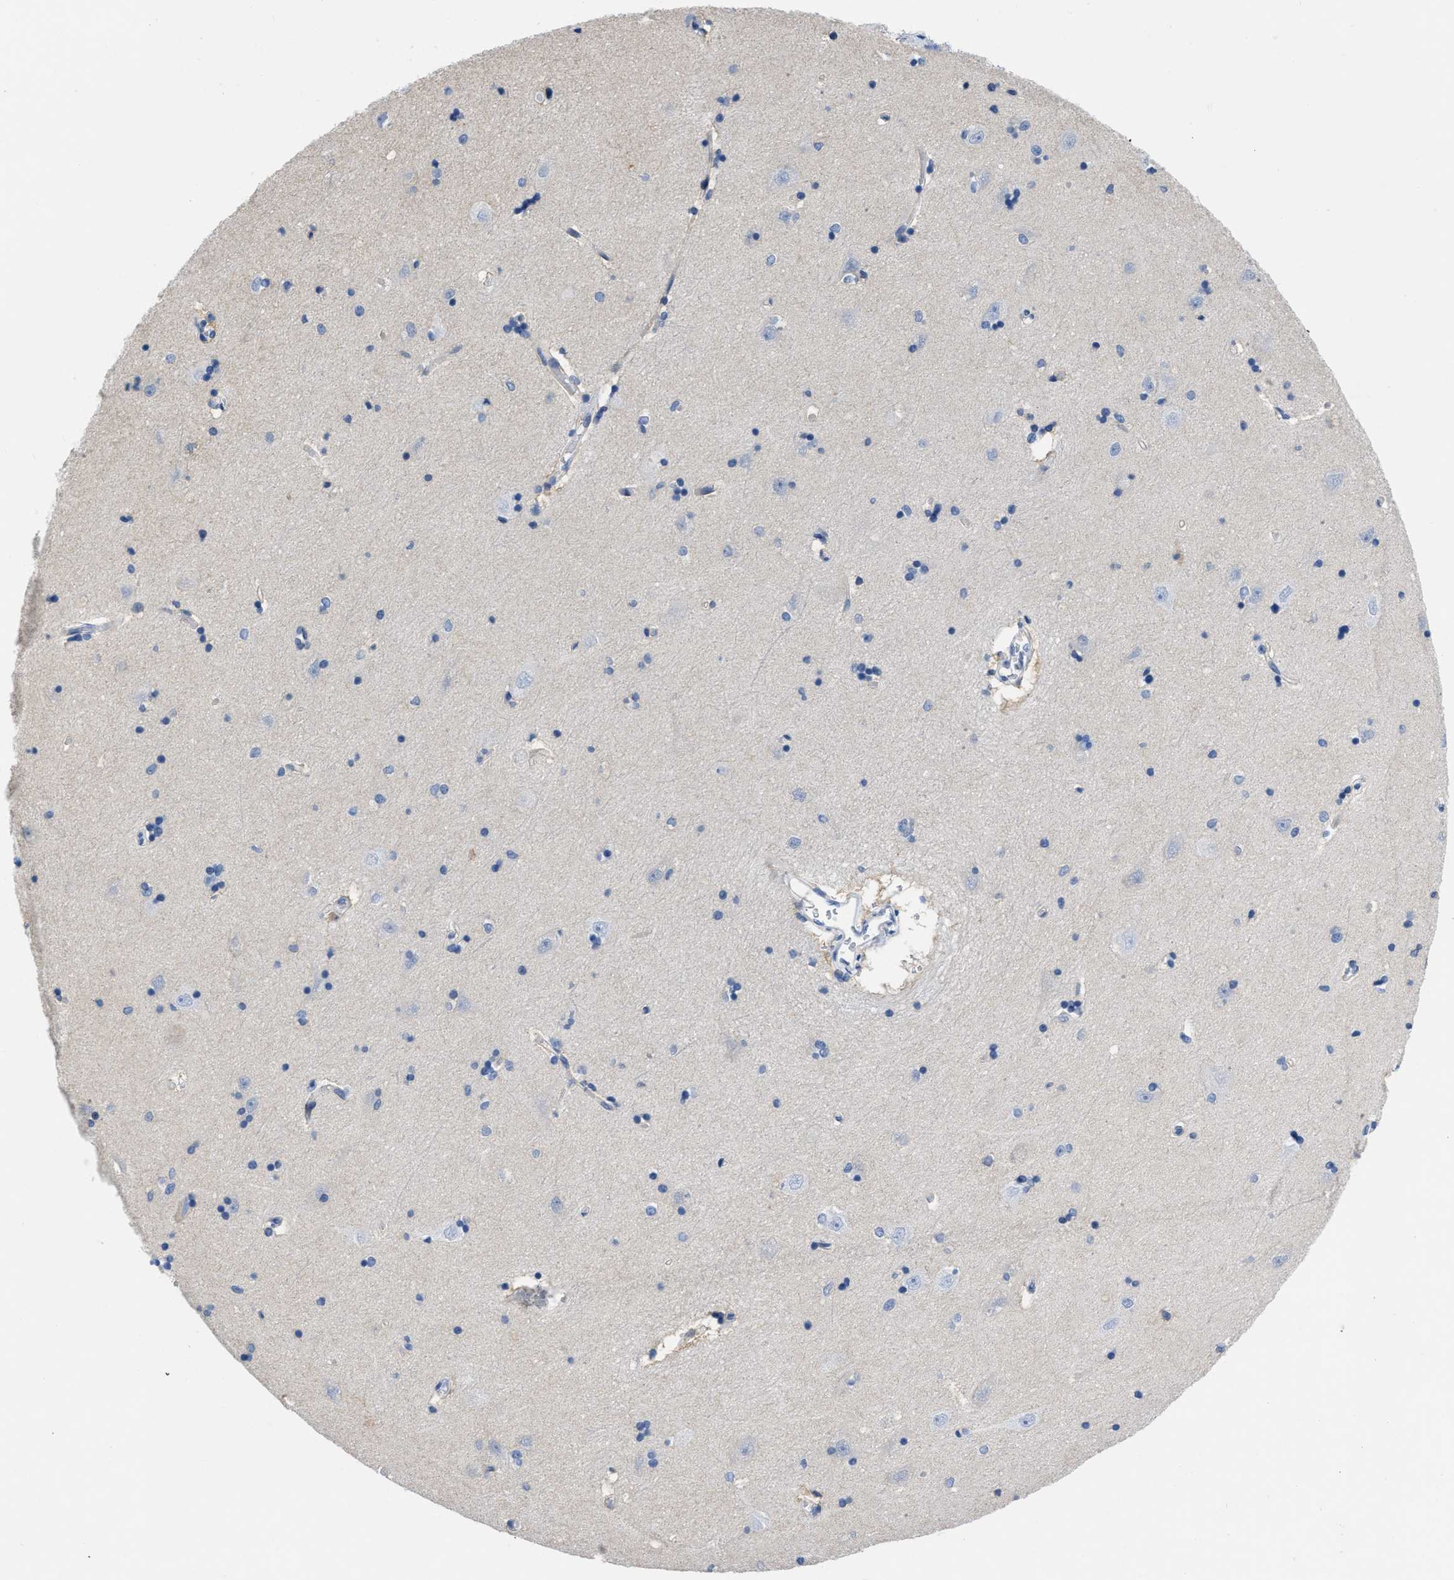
{"staining": {"intensity": "negative", "quantity": "none", "location": "none"}, "tissue": "hippocampus", "cell_type": "Glial cells", "image_type": "normal", "snomed": [{"axis": "morphology", "description": "Normal tissue, NOS"}, {"axis": "topography", "description": "Hippocampus"}], "caption": "This photomicrograph is of unremarkable hippocampus stained with IHC to label a protein in brown with the nuclei are counter-stained blue. There is no staining in glial cells. The staining is performed using DAB brown chromogen with nuclei counter-stained in using hematoxylin.", "gene": "BOLL", "patient": {"sex": "male", "age": 45}}